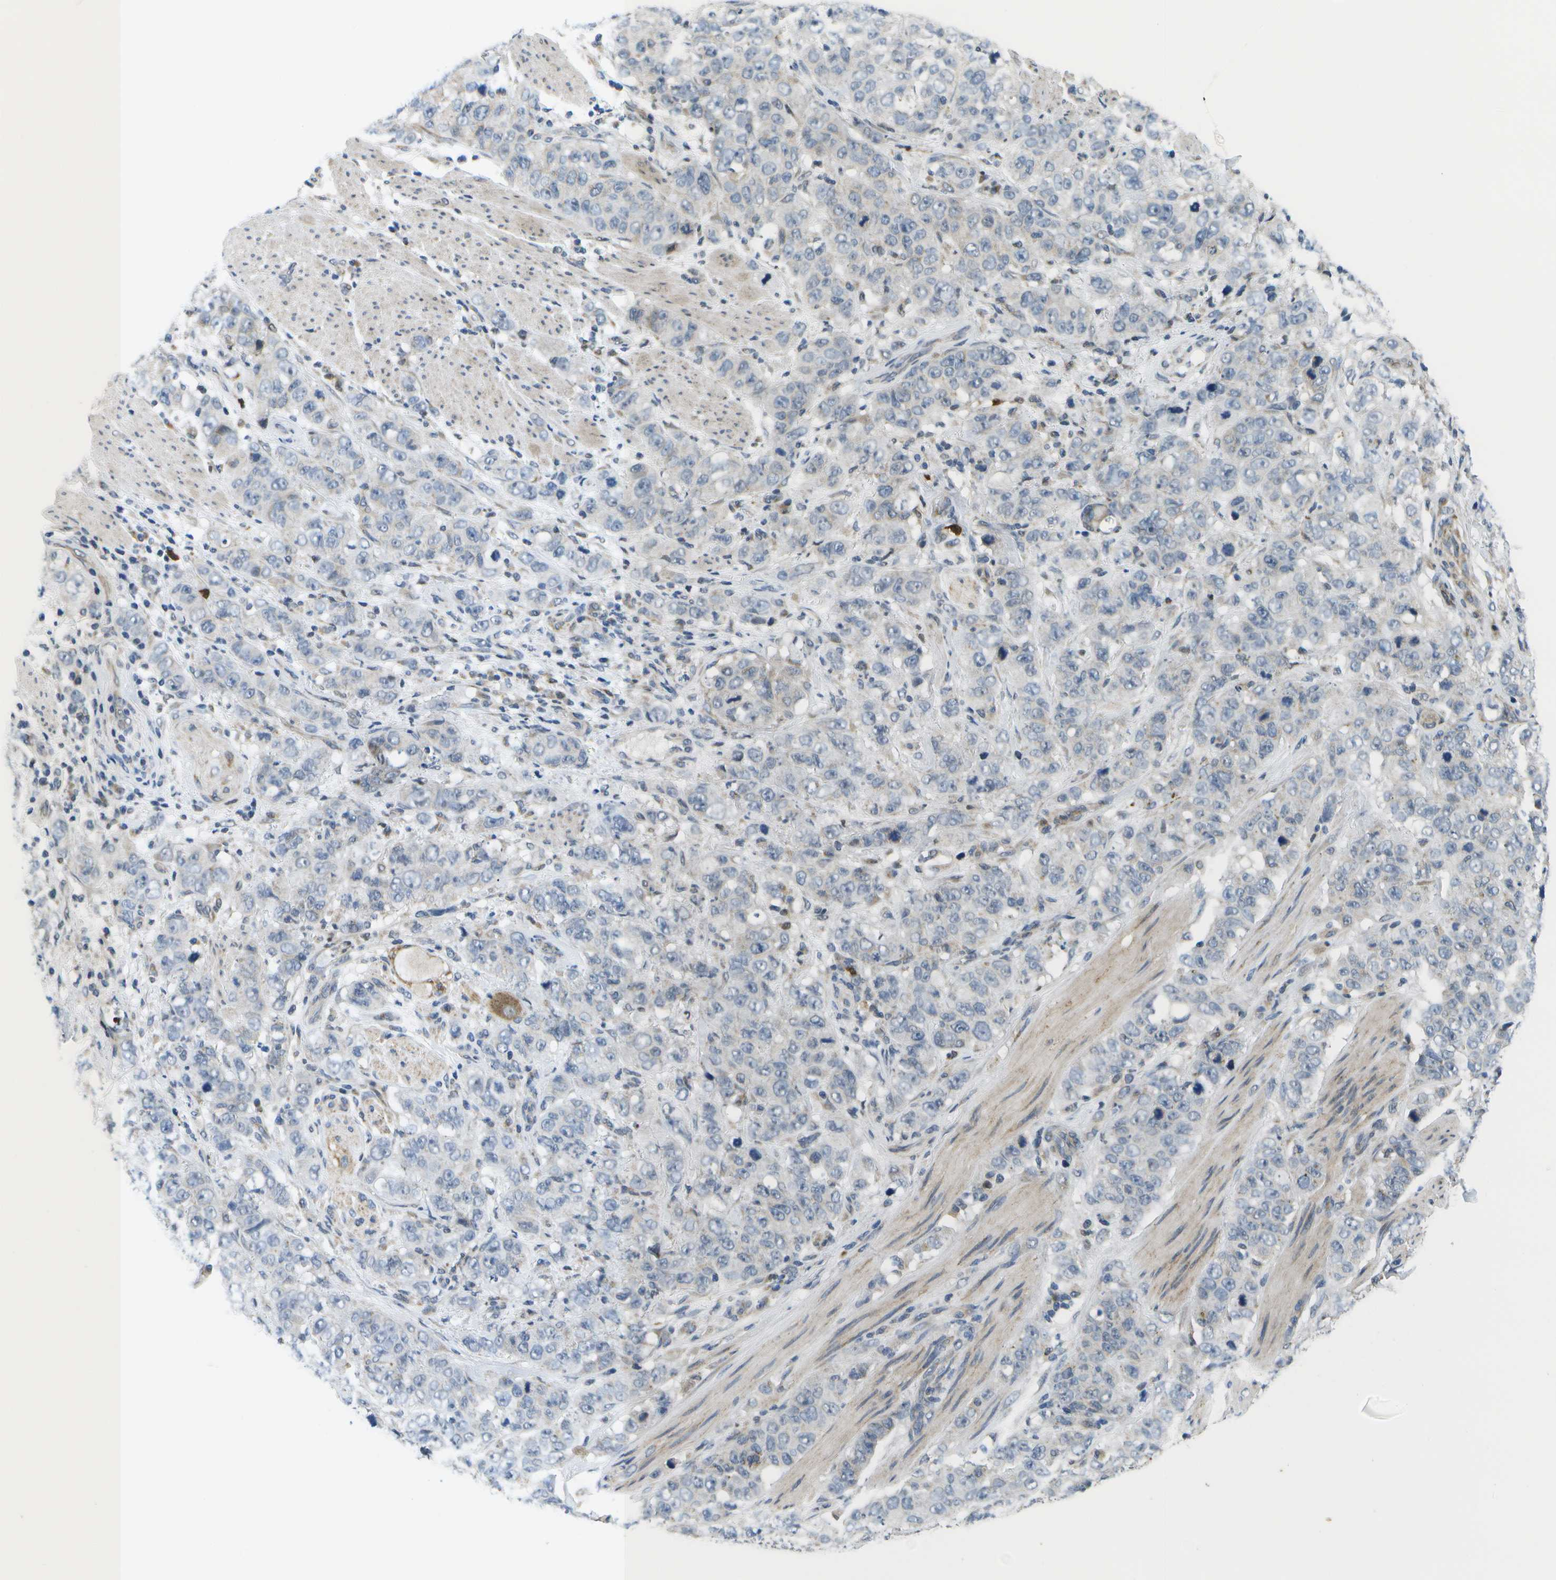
{"staining": {"intensity": "negative", "quantity": "none", "location": "none"}, "tissue": "stomach cancer", "cell_type": "Tumor cells", "image_type": "cancer", "snomed": [{"axis": "morphology", "description": "Adenocarcinoma, NOS"}, {"axis": "topography", "description": "Stomach"}], "caption": "Tumor cells show no significant expression in stomach cancer.", "gene": "GALNT15", "patient": {"sex": "male", "age": 48}}